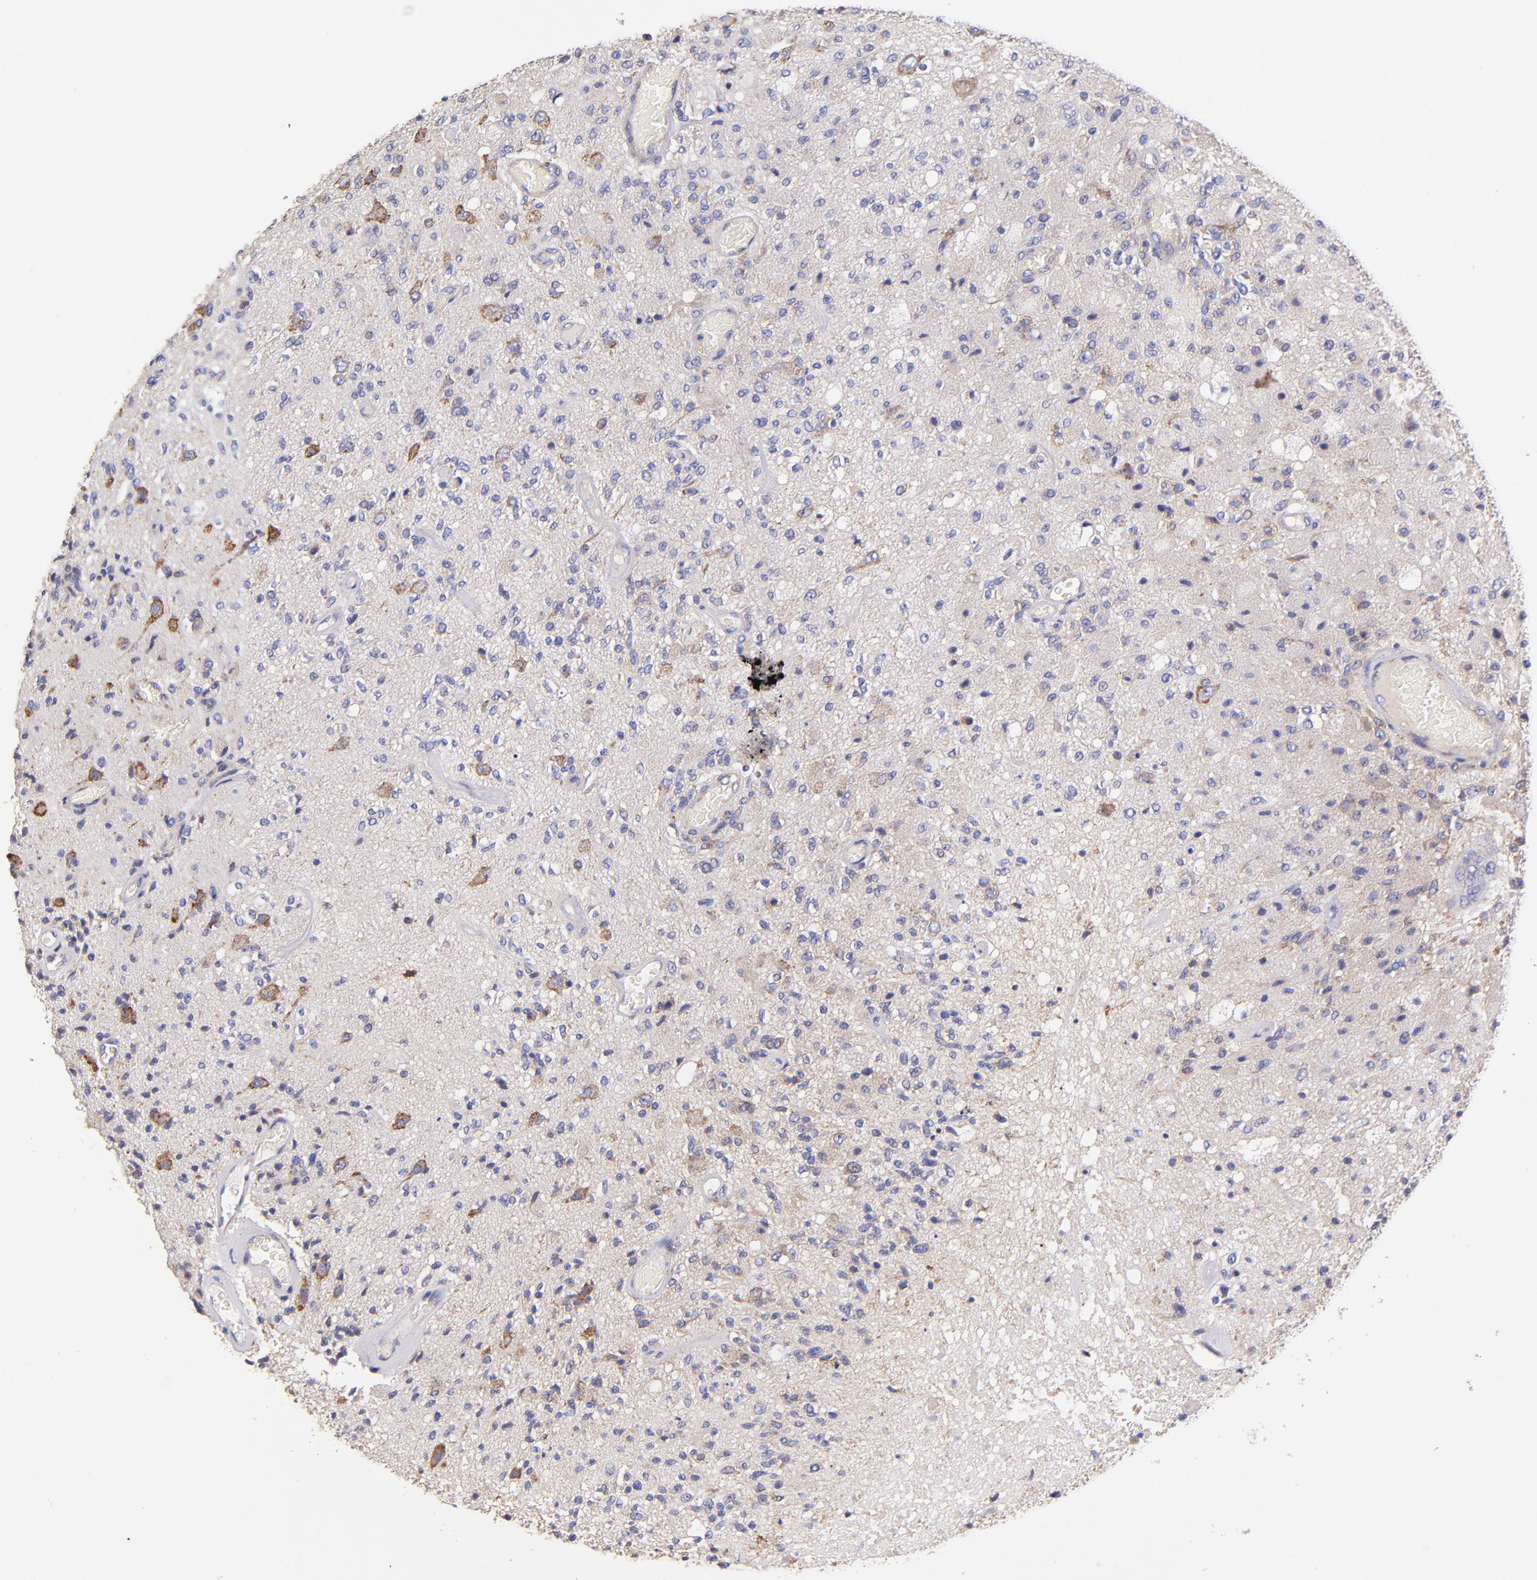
{"staining": {"intensity": "weak", "quantity": "<25%", "location": "cytoplasmic/membranous"}, "tissue": "glioma", "cell_type": "Tumor cells", "image_type": "cancer", "snomed": [{"axis": "morphology", "description": "Normal tissue, NOS"}, {"axis": "morphology", "description": "Glioma, malignant, High grade"}, {"axis": "topography", "description": "Cerebral cortex"}], "caption": "The photomicrograph shows no staining of tumor cells in glioma. (Immunohistochemistry, brightfield microscopy, high magnification).", "gene": "PREX1", "patient": {"sex": "male", "age": 77}}